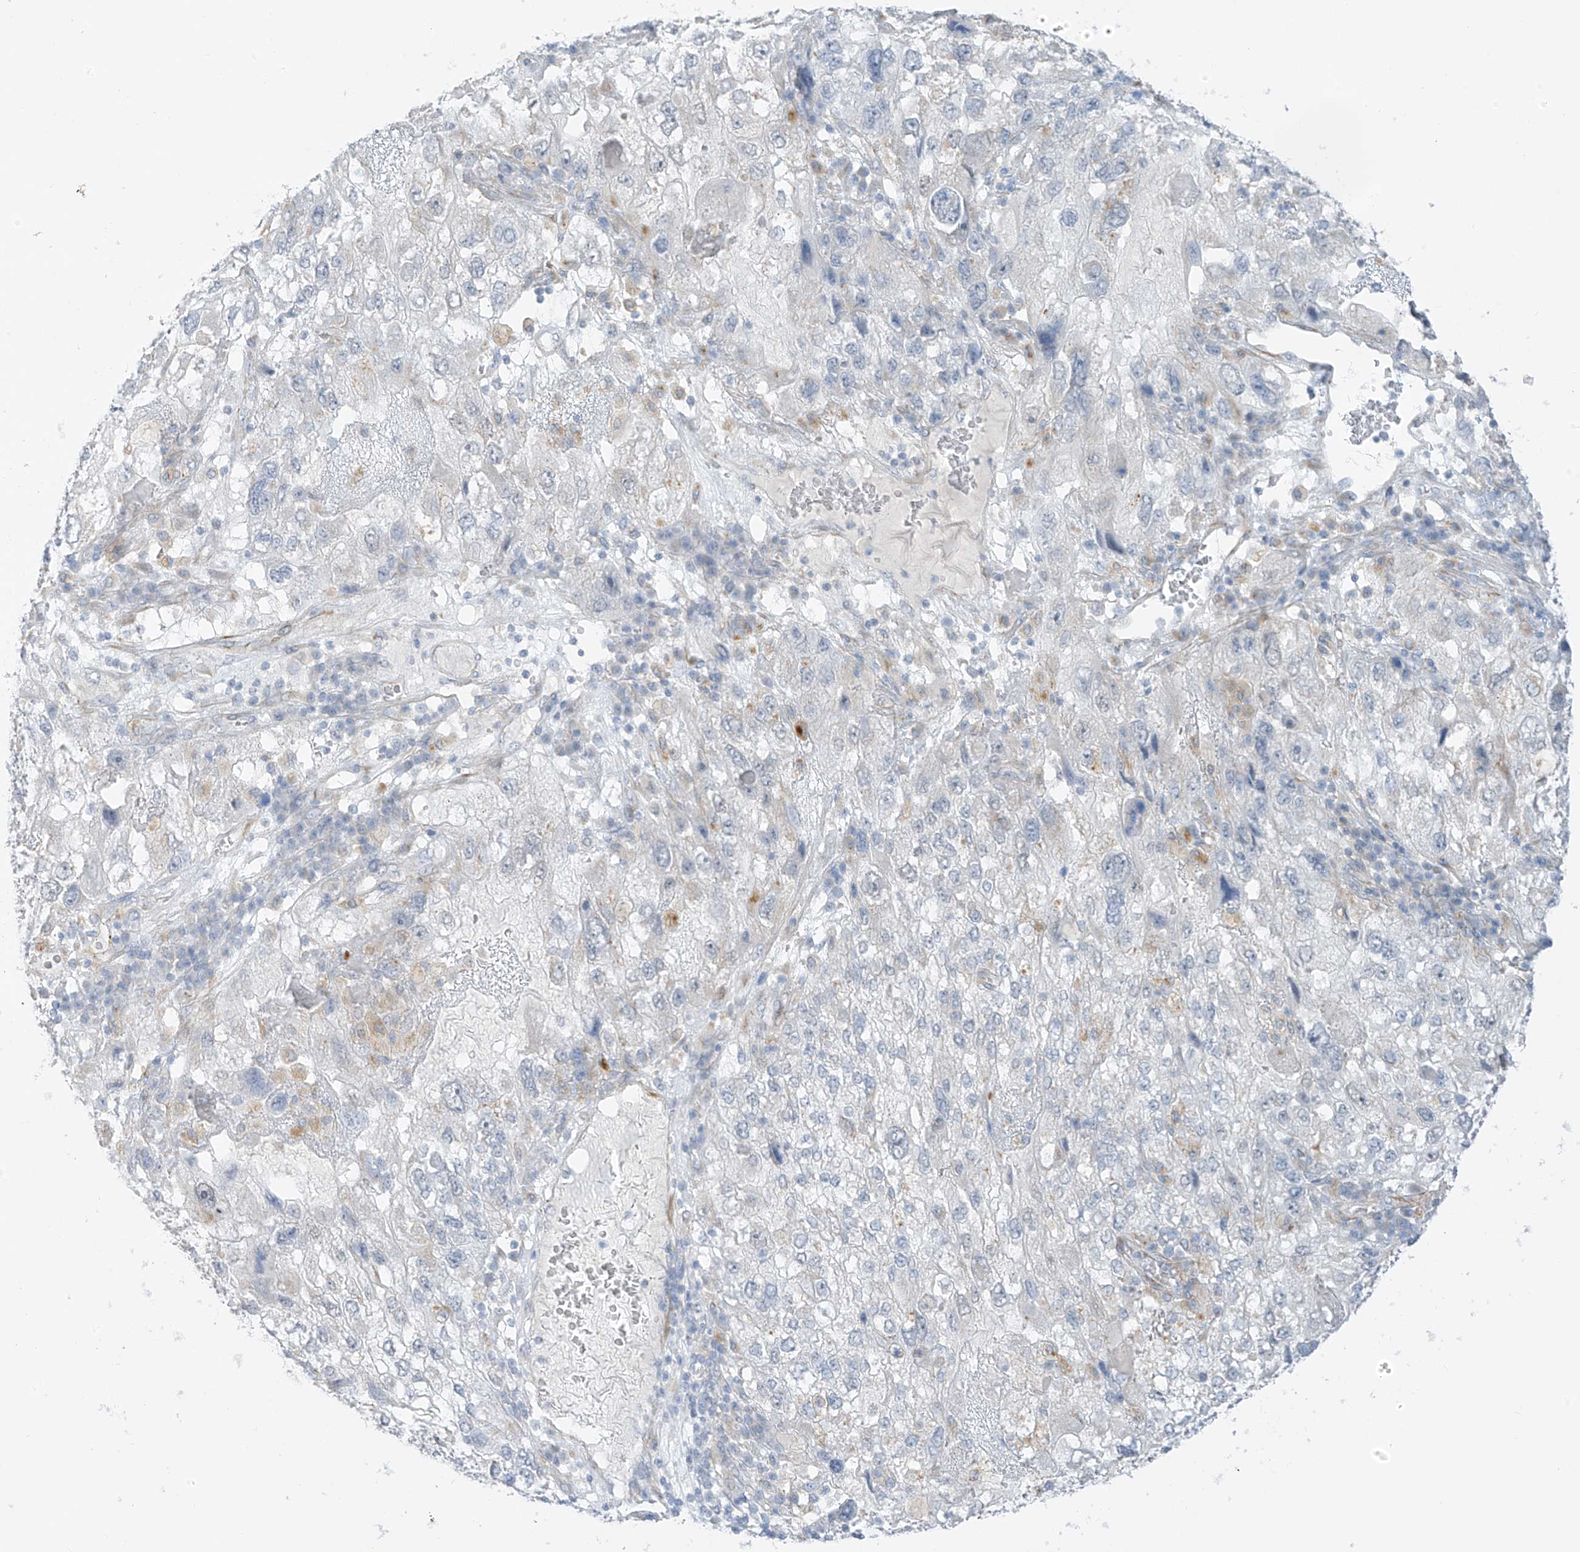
{"staining": {"intensity": "negative", "quantity": "none", "location": "none"}, "tissue": "endometrial cancer", "cell_type": "Tumor cells", "image_type": "cancer", "snomed": [{"axis": "morphology", "description": "Adenocarcinoma, NOS"}, {"axis": "topography", "description": "Endometrium"}], "caption": "The IHC micrograph has no significant positivity in tumor cells of endometrial adenocarcinoma tissue. (Stains: DAB (3,3'-diaminobenzidine) IHC with hematoxylin counter stain, Microscopy: brightfield microscopy at high magnification).", "gene": "HS6ST2", "patient": {"sex": "female", "age": 49}}